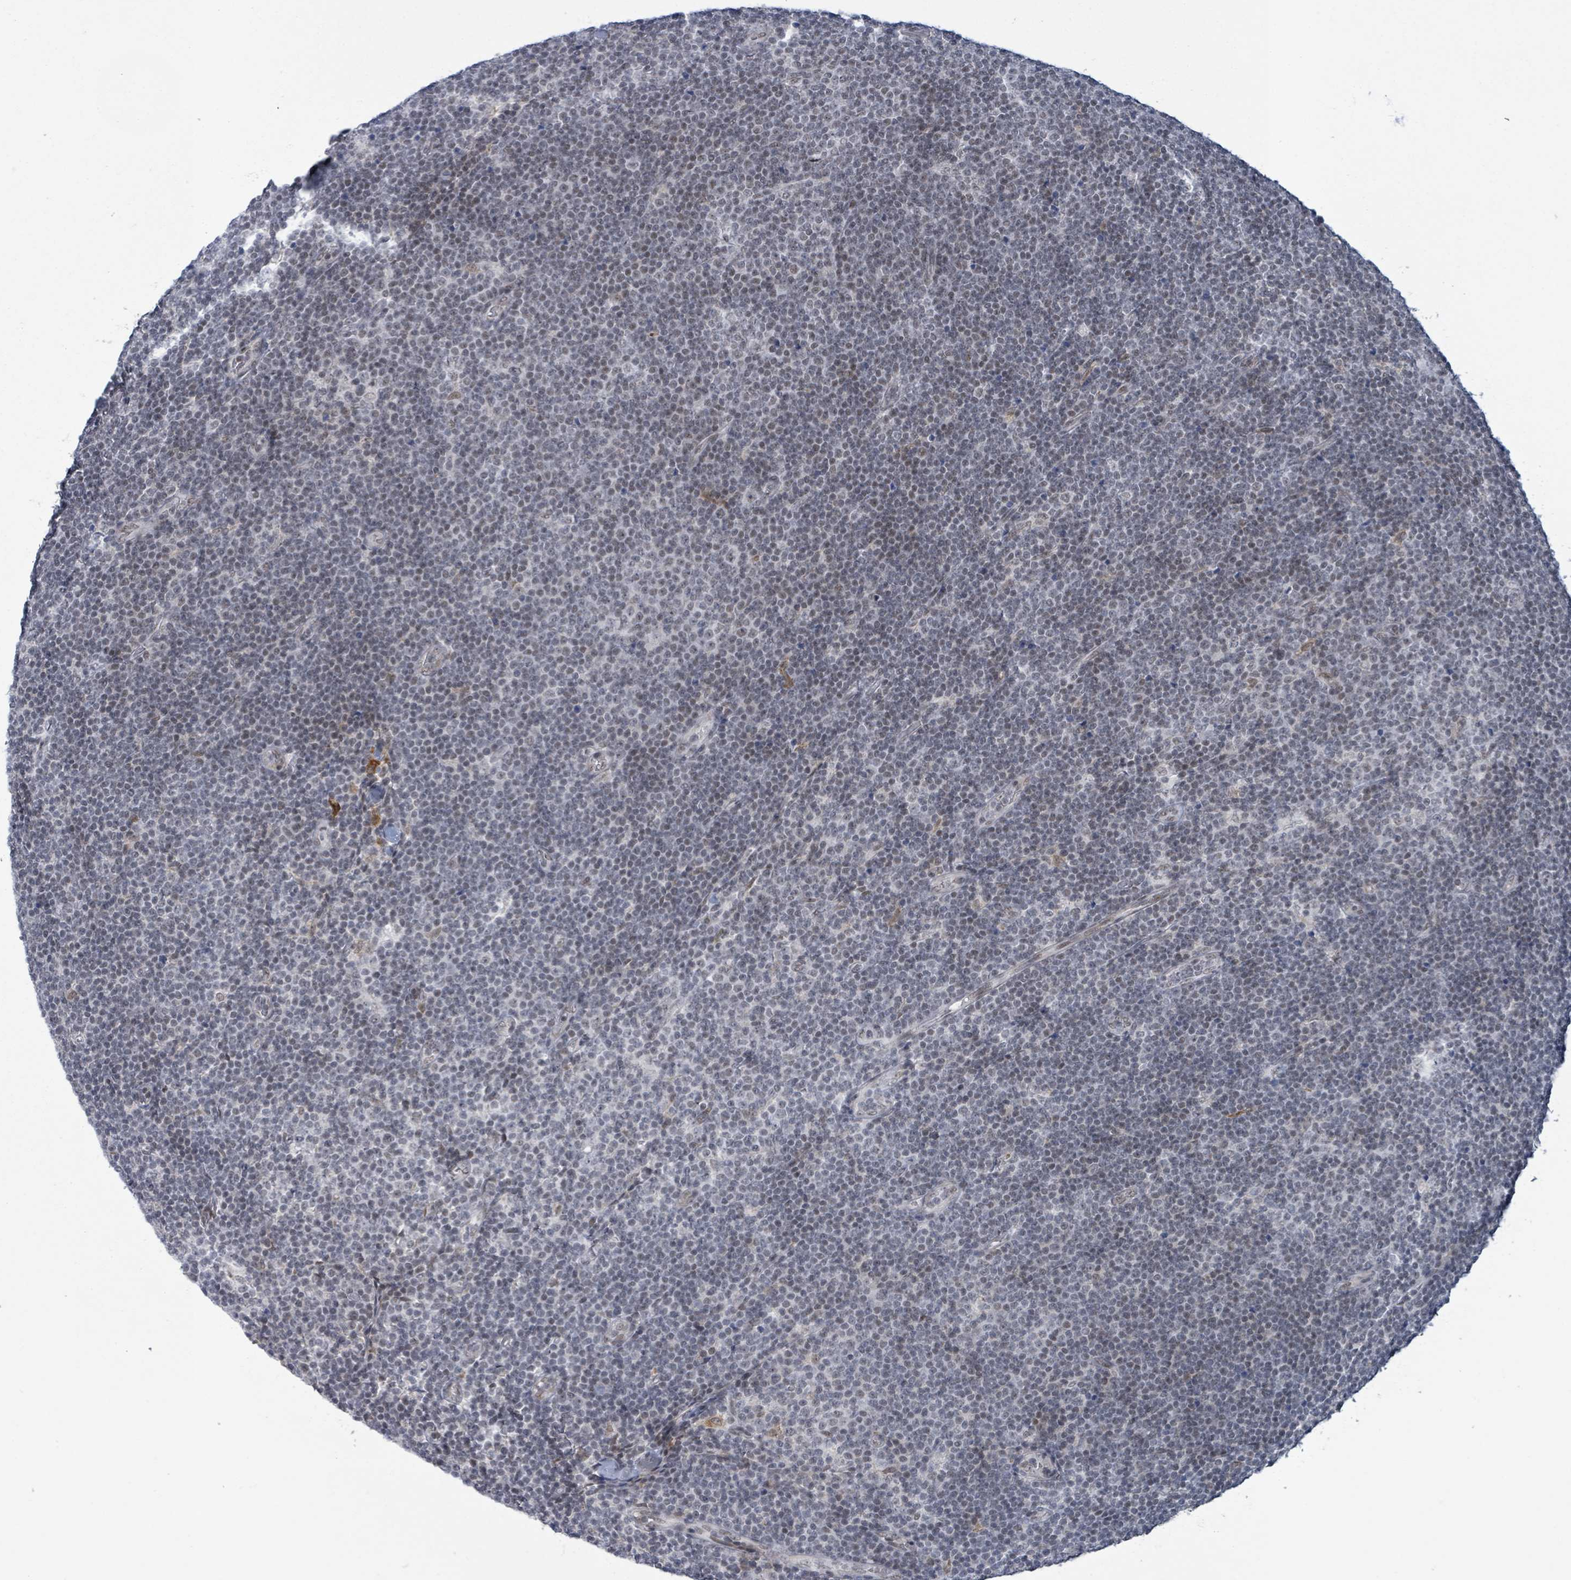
{"staining": {"intensity": "negative", "quantity": "none", "location": "none"}, "tissue": "lymphoma", "cell_type": "Tumor cells", "image_type": "cancer", "snomed": [{"axis": "morphology", "description": "Malignant lymphoma, non-Hodgkin's type, Low grade"}, {"axis": "topography", "description": "Lymph node"}], "caption": "Tumor cells are negative for brown protein staining in lymphoma.", "gene": "BANP", "patient": {"sex": "male", "age": 48}}